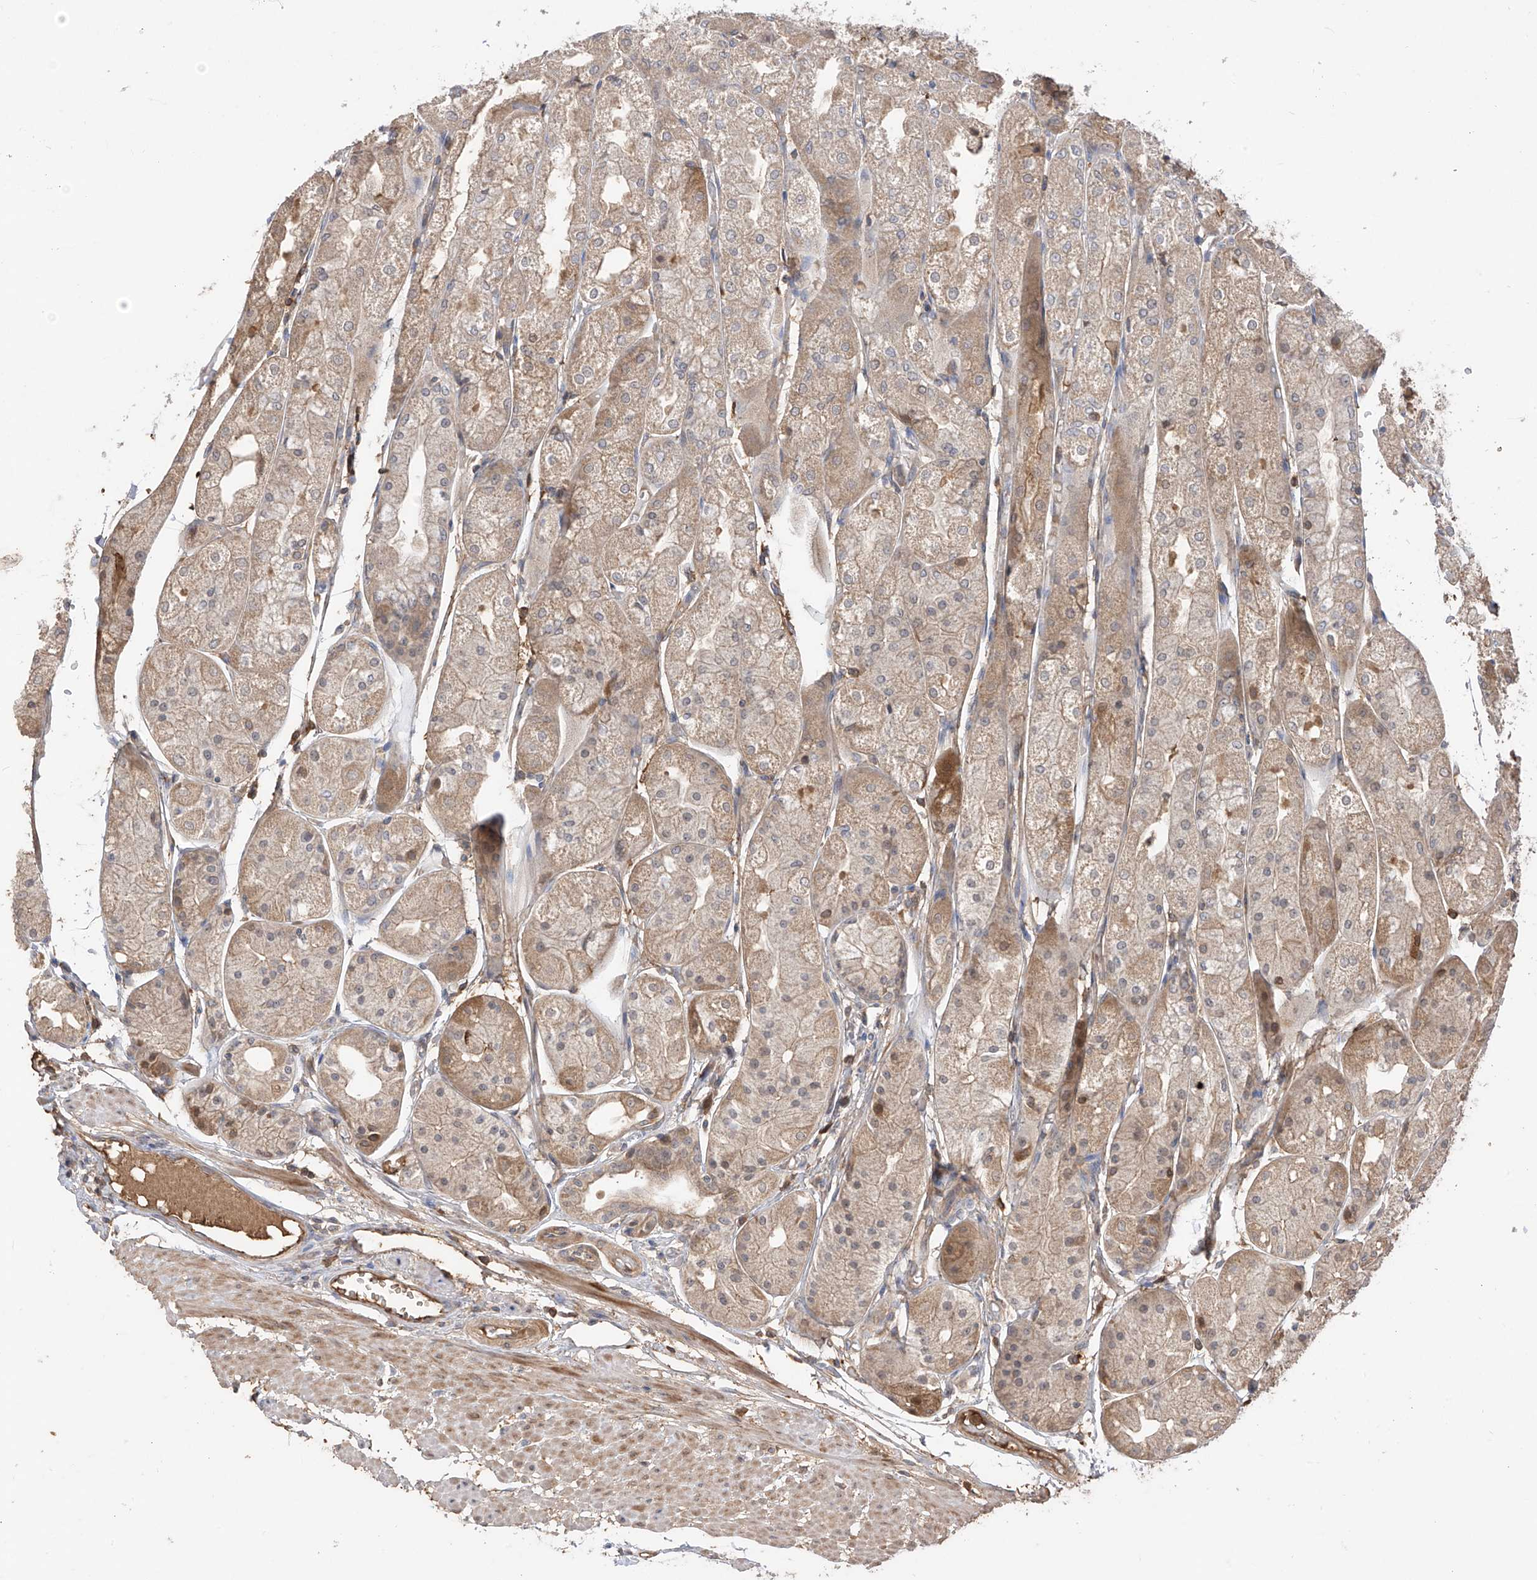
{"staining": {"intensity": "moderate", "quantity": ">75%", "location": "cytoplasmic/membranous"}, "tissue": "stomach", "cell_type": "Glandular cells", "image_type": "normal", "snomed": [{"axis": "morphology", "description": "Normal tissue, NOS"}, {"axis": "topography", "description": "Stomach, upper"}], "caption": "There is medium levels of moderate cytoplasmic/membranous expression in glandular cells of normal stomach, as demonstrated by immunohistochemical staining (brown color).", "gene": "CACNA2D4", "patient": {"sex": "male", "age": 72}}